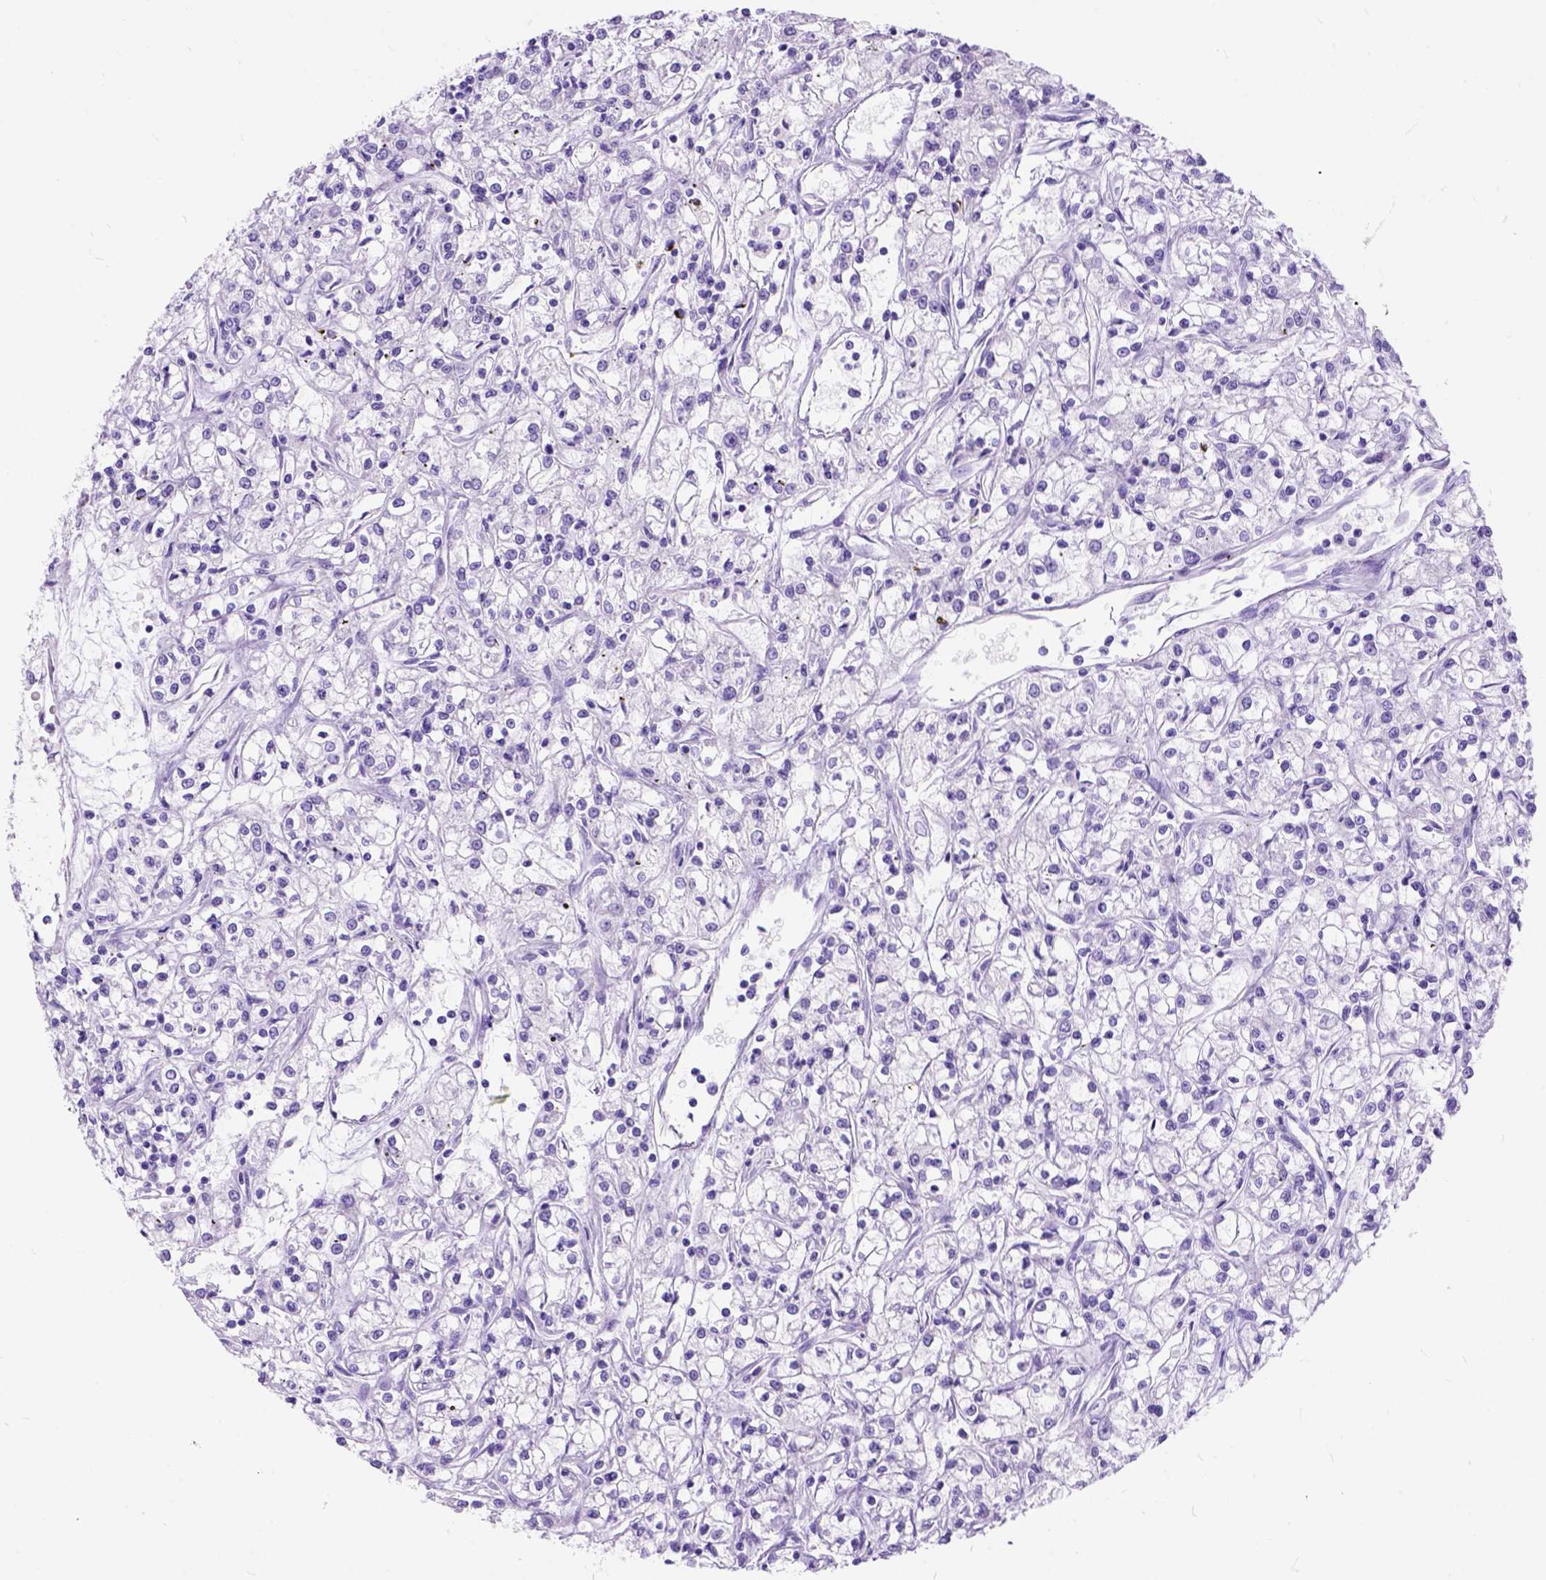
{"staining": {"intensity": "negative", "quantity": "none", "location": "none"}, "tissue": "renal cancer", "cell_type": "Tumor cells", "image_type": "cancer", "snomed": [{"axis": "morphology", "description": "Adenocarcinoma, NOS"}, {"axis": "topography", "description": "Kidney"}], "caption": "Human renal cancer (adenocarcinoma) stained for a protein using IHC displays no expression in tumor cells.", "gene": "C1QTNF3", "patient": {"sex": "female", "age": 59}}